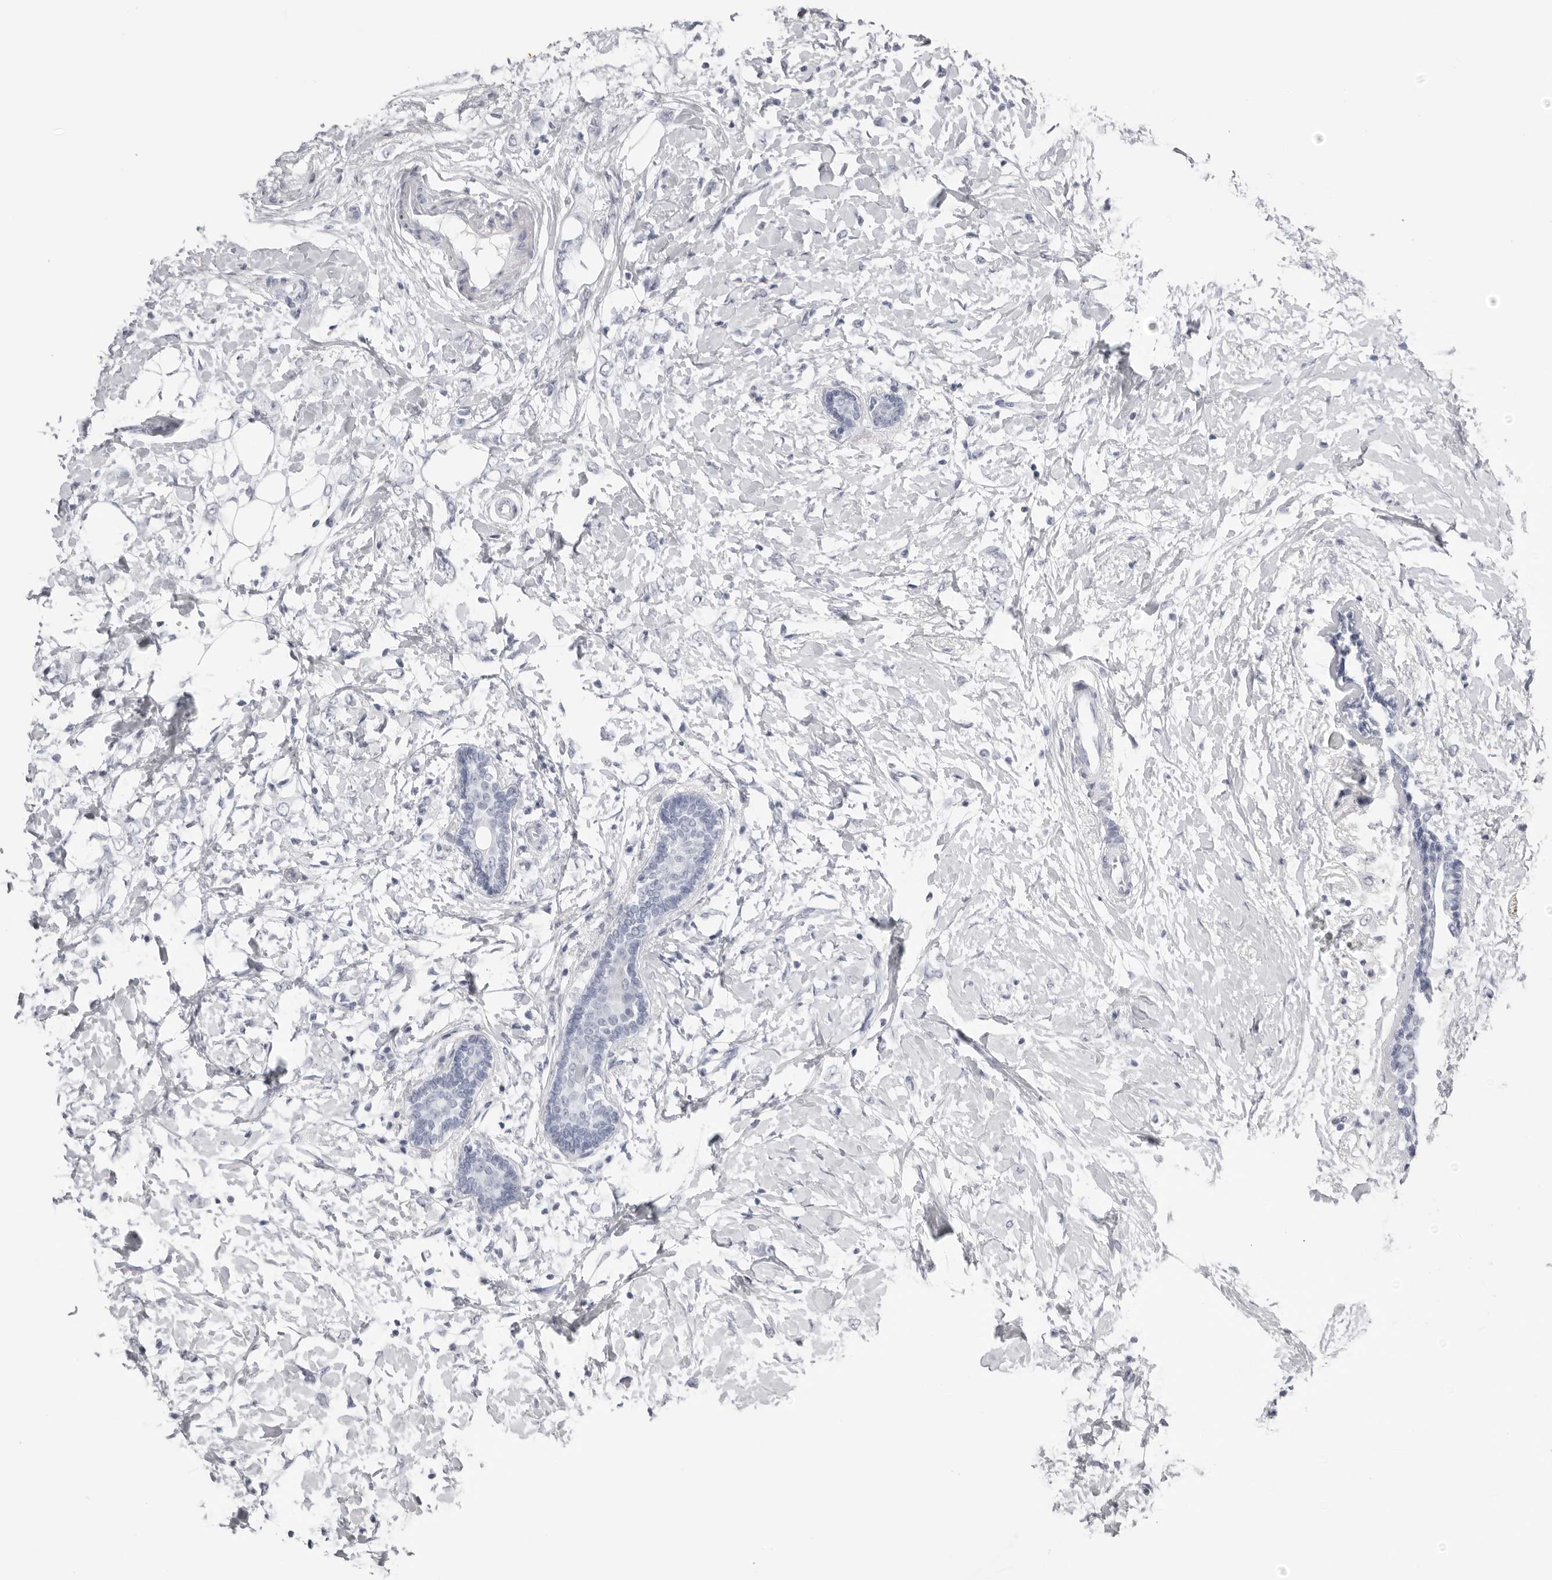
{"staining": {"intensity": "negative", "quantity": "none", "location": "none"}, "tissue": "breast cancer", "cell_type": "Tumor cells", "image_type": "cancer", "snomed": [{"axis": "morphology", "description": "Normal tissue, NOS"}, {"axis": "morphology", "description": "Lobular carcinoma"}, {"axis": "topography", "description": "Breast"}], "caption": "Breast lobular carcinoma was stained to show a protein in brown. There is no significant expression in tumor cells. (DAB immunohistochemistry with hematoxylin counter stain).", "gene": "KLK9", "patient": {"sex": "female", "age": 47}}